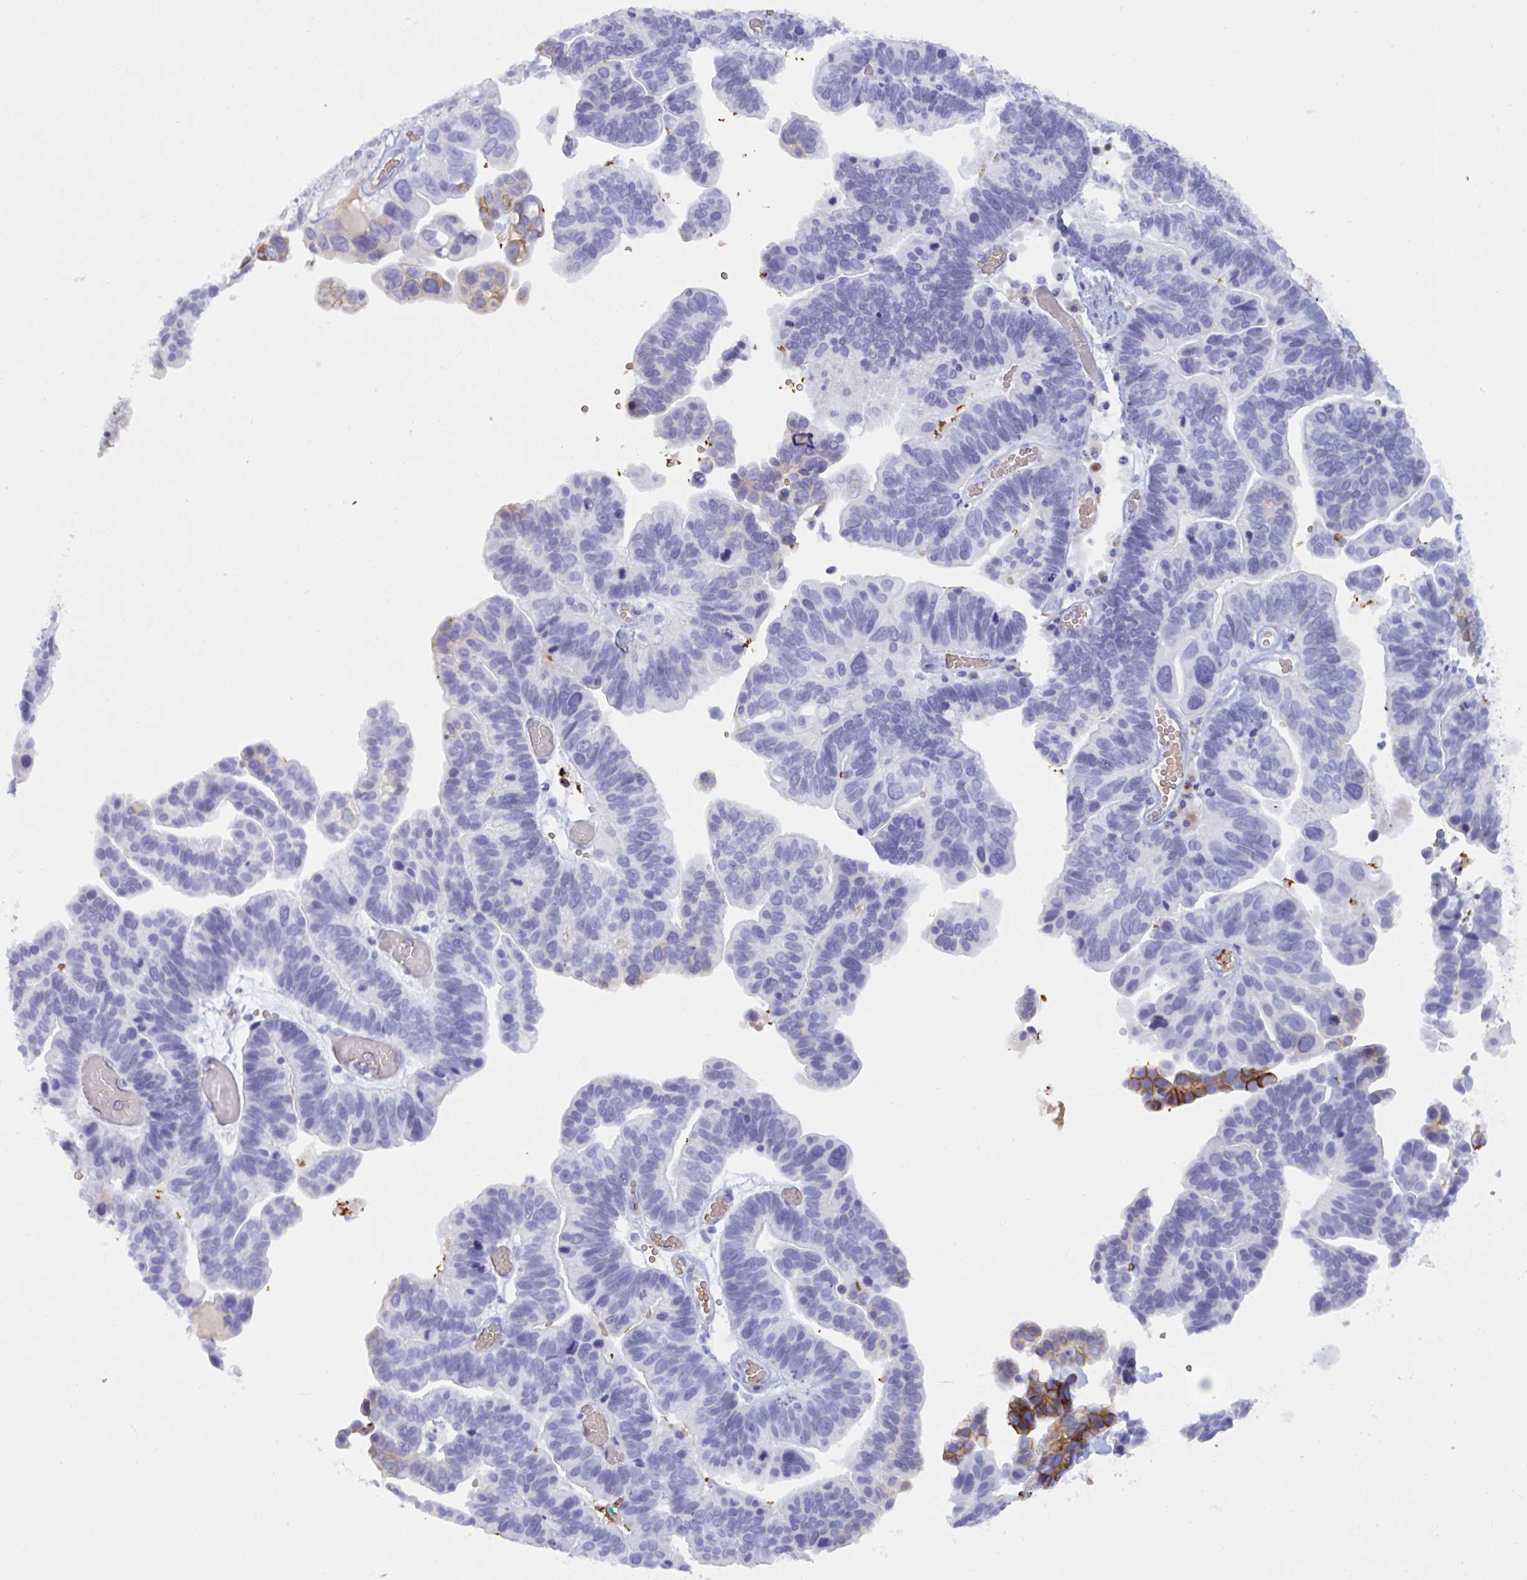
{"staining": {"intensity": "negative", "quantity": "none", "location": "none"}, "tissue": "ovarian cancer", "cell_type": "Tumor cells", "image_type": "cancer", "snomed": [{"axis": "morphology", "description": "Cystadenocarcinoma, serous, NOS"}, {"axis": "topography", "description": "Ovary"}], "caption": "DAB (3,3'-diaminobenzidine) immunohistochemical staining of ovarian cancer (serous cystadenocarcinoma) displays no significant positivity in tumor cells.", "gene": "SLC2A1", "patient": {"sex": "female", "age": 56}}